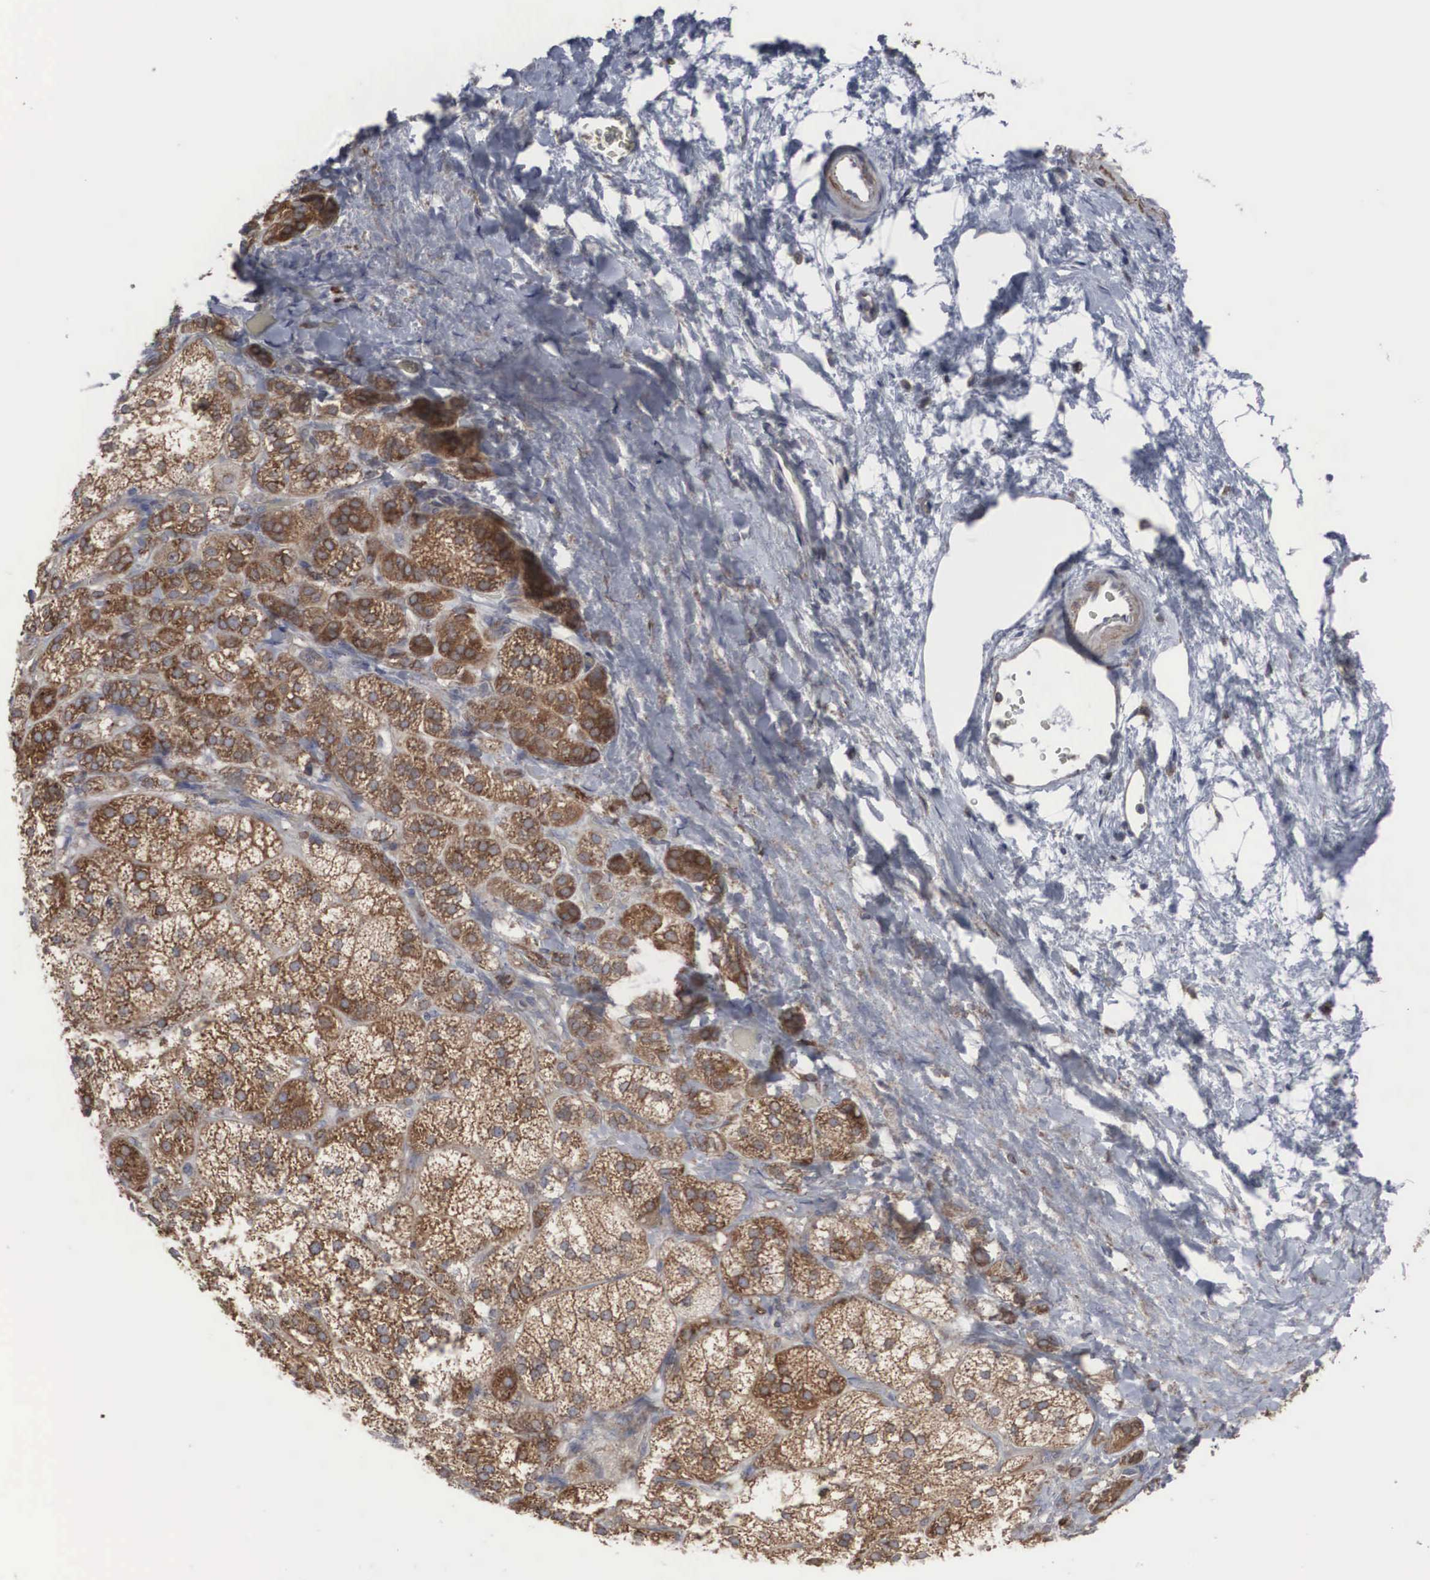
{"staining": {"intensity": "strong", "quantity": ">75%", "location": "cytoplasmic/membranous"}, "tissue": "adrenal gland", "cell_type": "Glandular cells", "image_type": "normal", "snomed": [{"axis": "morphology", "description": "Normal tissue, NOS"}, {"axis": "topography", "description": "Adrenal gland"}], "caption": "High-magnification brightfield microscopy of unremarkable adrenal gland stained with DAB (3,3'-diaminobenzidine) (brown) and counterstained with hematoxylin (blue). glandular cells exhibit strong cytoplasmic/membranous positivity is seen in approximately>75% of cells.", "gene": "CTAGE15", "patient": {"sex": "female", "age": 60}}